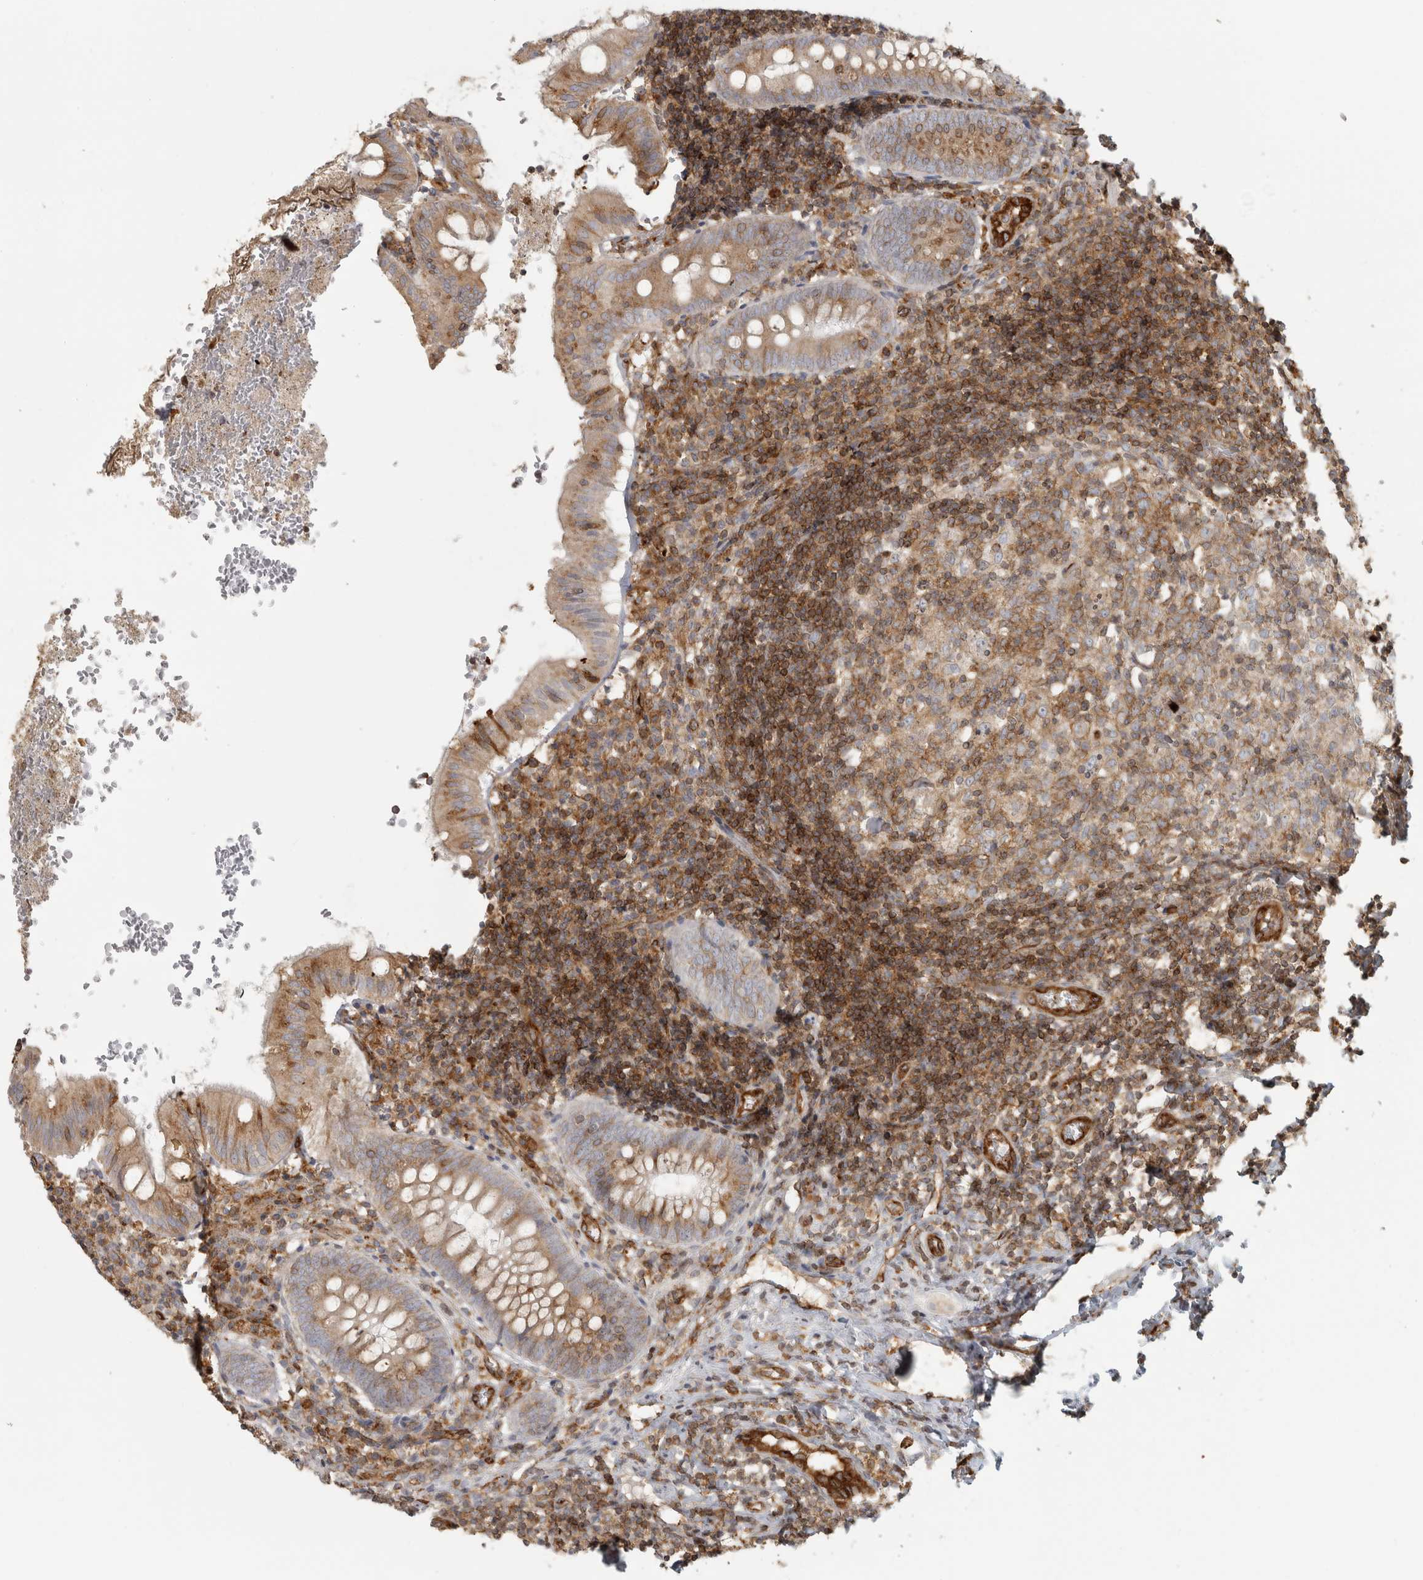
{"staining": {"intensity": "weak", "quantity": ">75%", "location": "cytoplasmic/membranous"}, "tissue": "appendix", "cell_type": "Glandular cells", "image_type": "normal", "snomed": [{"axis": "morphology", "description": "Normal tissue, NOS"}, {"axis": "topography", "description": "Appendix"}], "caption": "Immunohistochemistry photomicrograph of benign appendix: appendix stained using immunohistochemistry displays low levels of weak protein expression localized specifically in the cytoplasmic/membranous of glandular cells, appearing as a cytoplasmic/membranous brown color.", "gene": "HLA", "patient": {"sex": "male", "age": 8}}